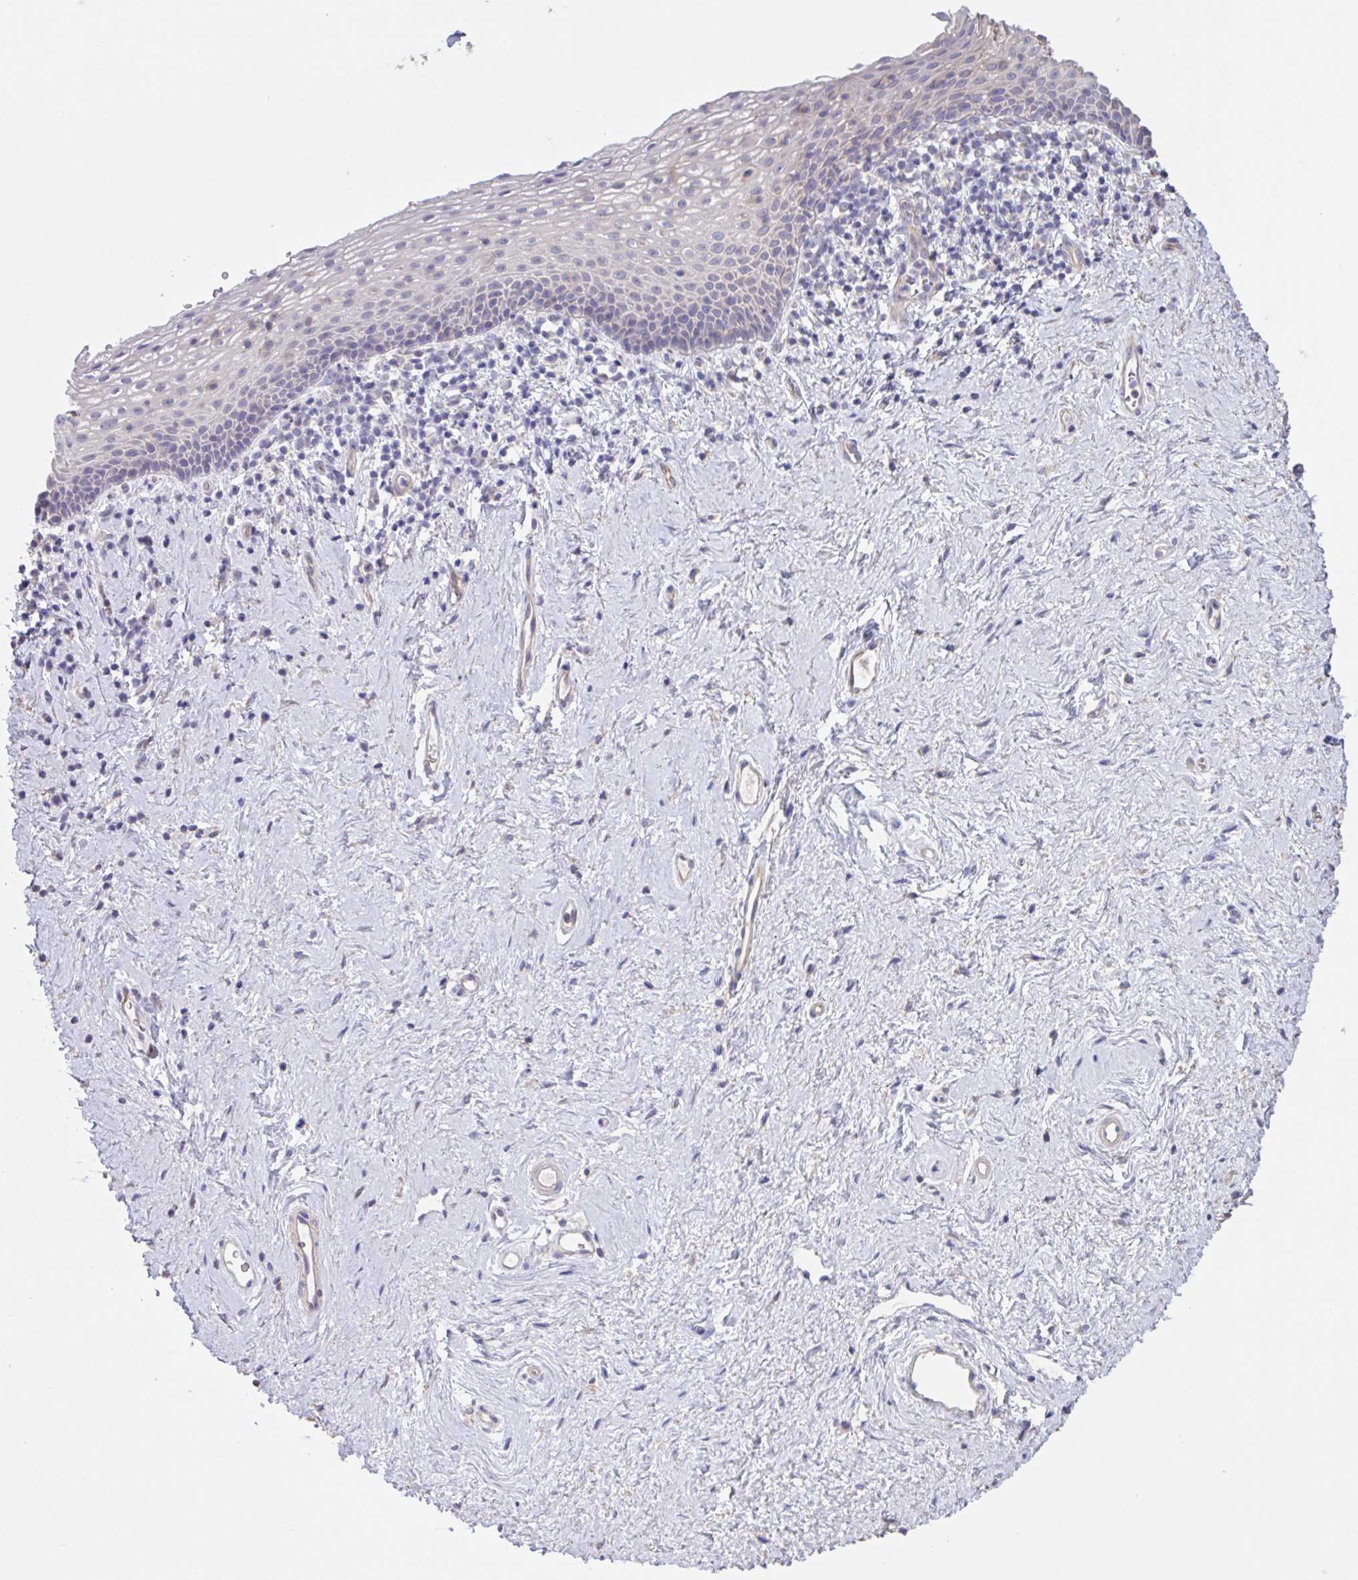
{"staining": {"intensity": "negative", "quantity": "none", "location": "none"}, "tissue": "vagina", "cell_type": "Squamous epithelial cells", "image_type": "normal", "snomed": [{"axis": "morphology", "description": "Normal tissue, NOS"}, {"axis": "topography", "description": "Vagina"}], "caption": "Immunohistochemistry of benign vagina reveals no staining in squamous epithelial cells.", "gene": "CHMP5", "patient": {"sex": "female", "age": 61}}